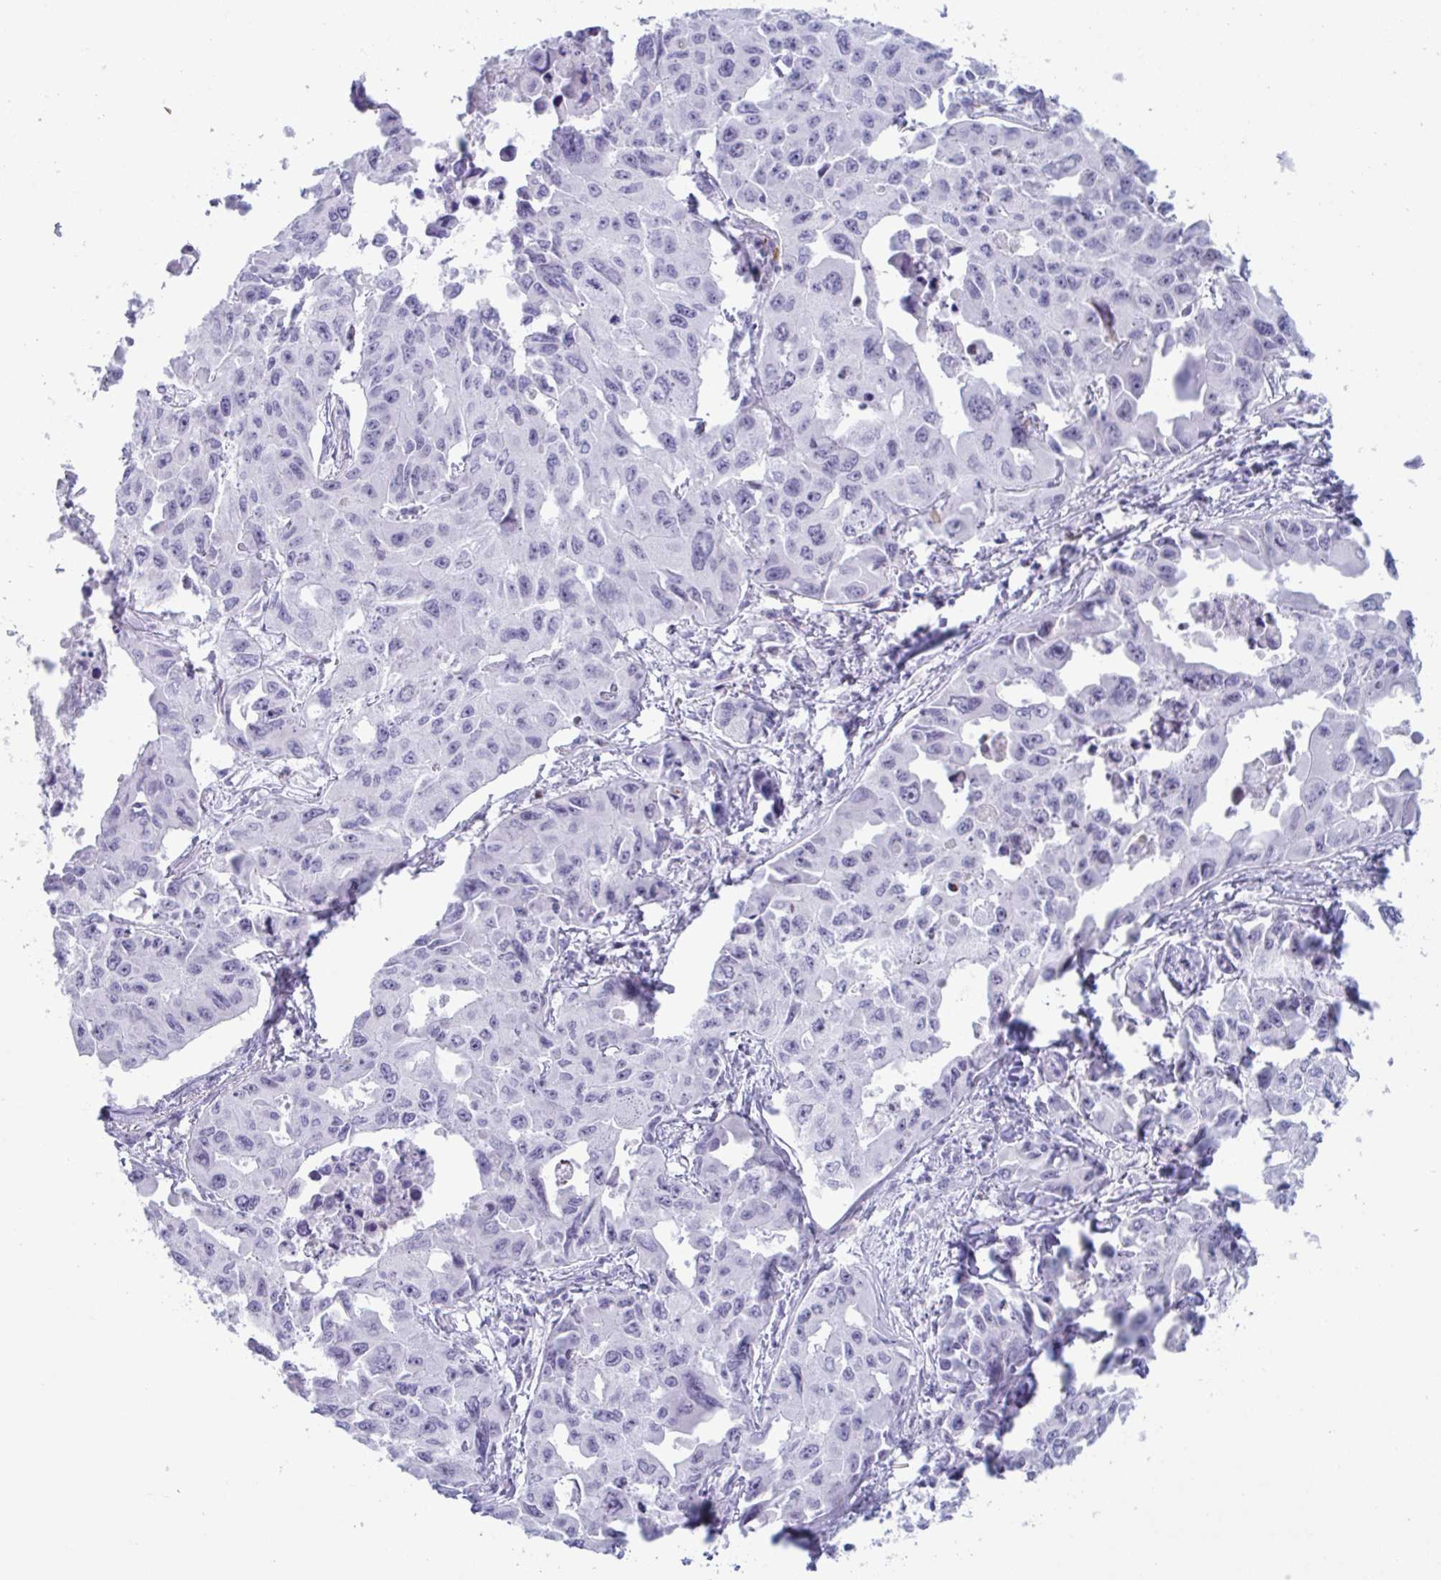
{"staining": {"intensity": "negative", "quantity": "none", "location": "none"}, "tissue": "lung cancer", "cell_type": "Tumor cells", "image_type": "cancer", "snomed": [{"axis": "morphology", "description": "Adenocarcinoma, NOS"}, {"axis": "topography", "description": "Lung"}], "caption": "This is a histopathology image of immunohistochemistry staining of lung cancer (adenocarcinoma), which shows no expression in tumor cells.", "gene": "CYP4F11", "patient": {"sex": "male", "age": 64}}